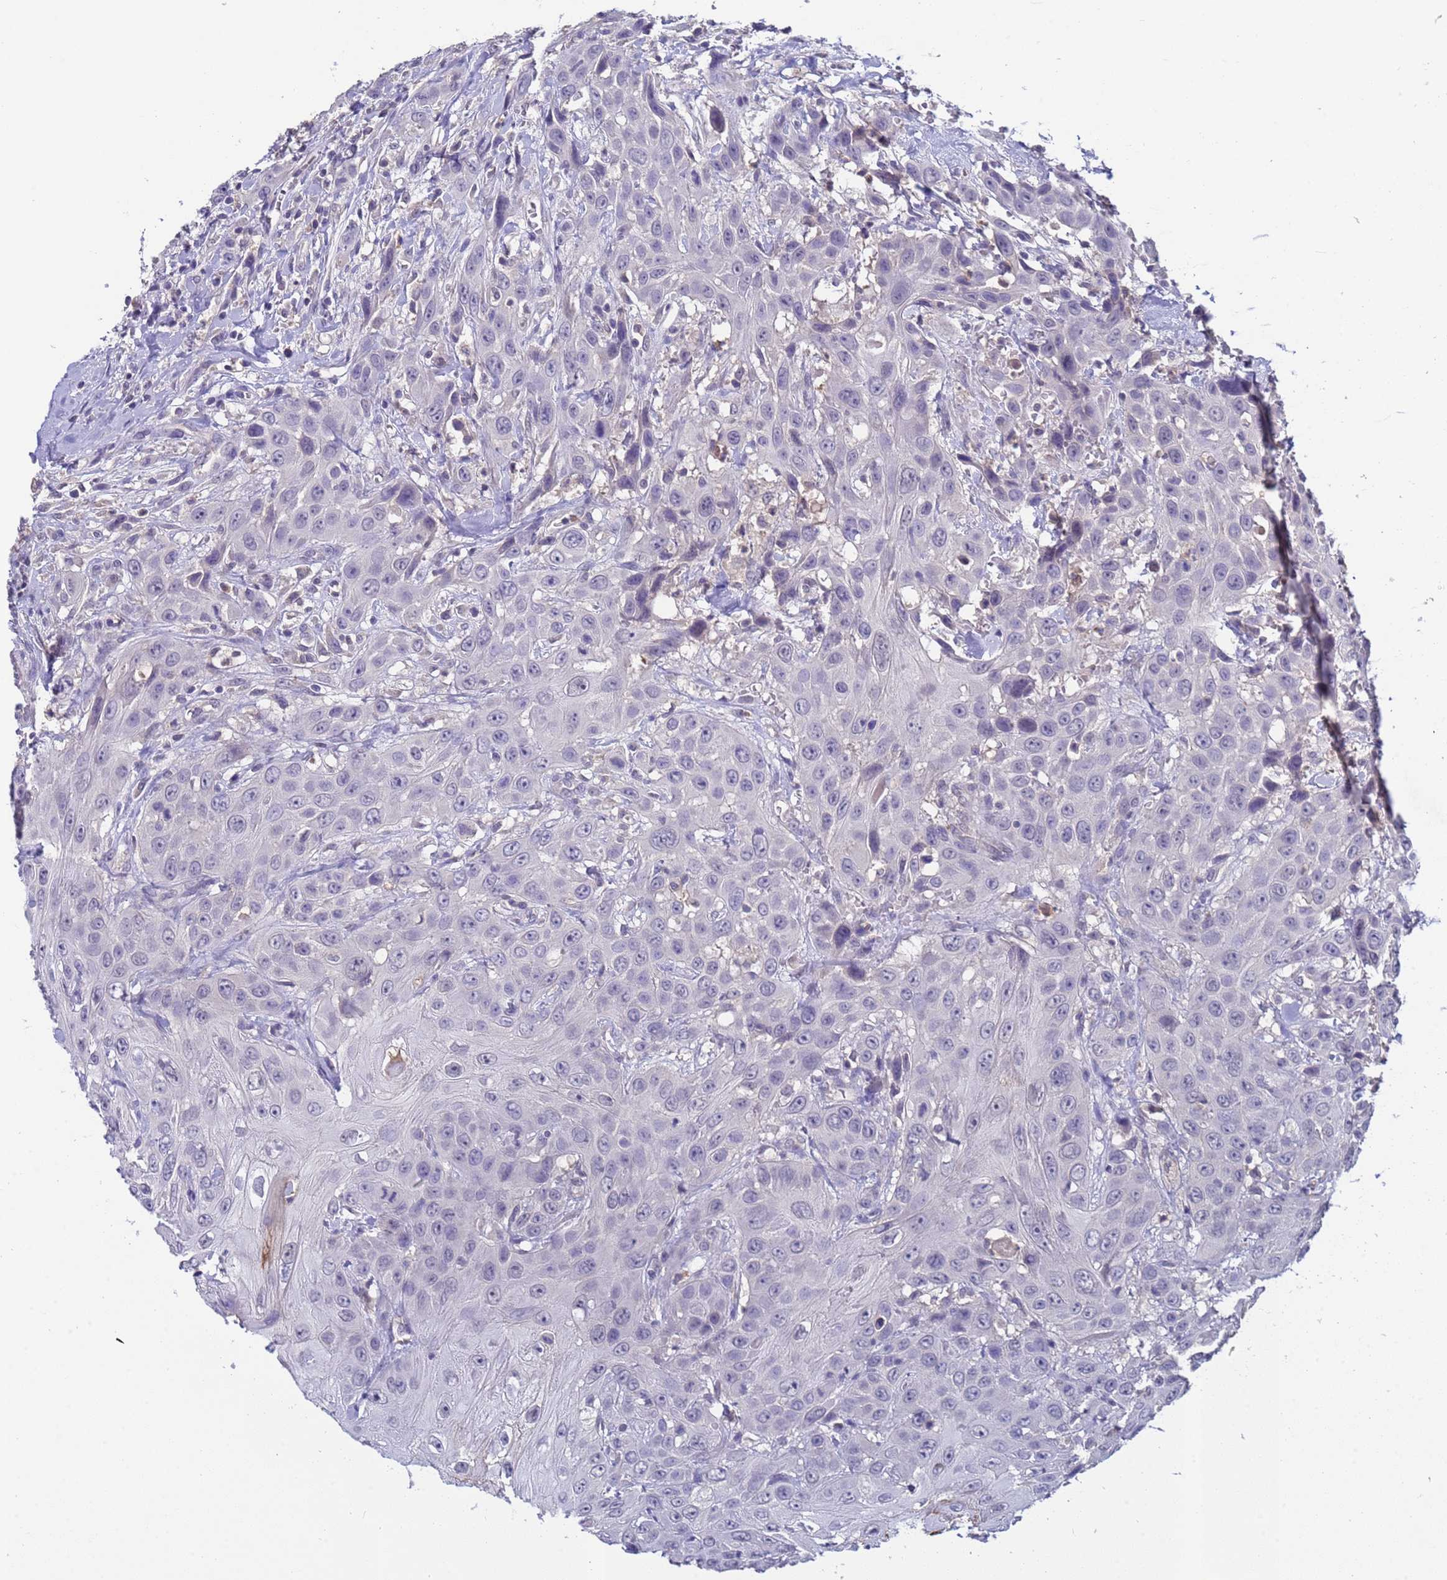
{"staining": {"intensity": "negative", "quantity": "none", "location": "none"}, "tissue": "head and neck cancer", "cell_type": "Tumor cells", "image_type": "cancer", "snomed": [{"axis": "morphology", "description": "Squamous cell carcinoma, NOS"}, {"axis": "topography", "description": "Head-Neck"}], "caption": "Immunohistochemistry (IHC) image of neoplastic tissue: human head and neck squamous cell carcinoma stained with DAB demonstrates no significant protein expression in tumor cells.", "gene": "ZNF248", "patient": {"sex": "male", "age": 81}}